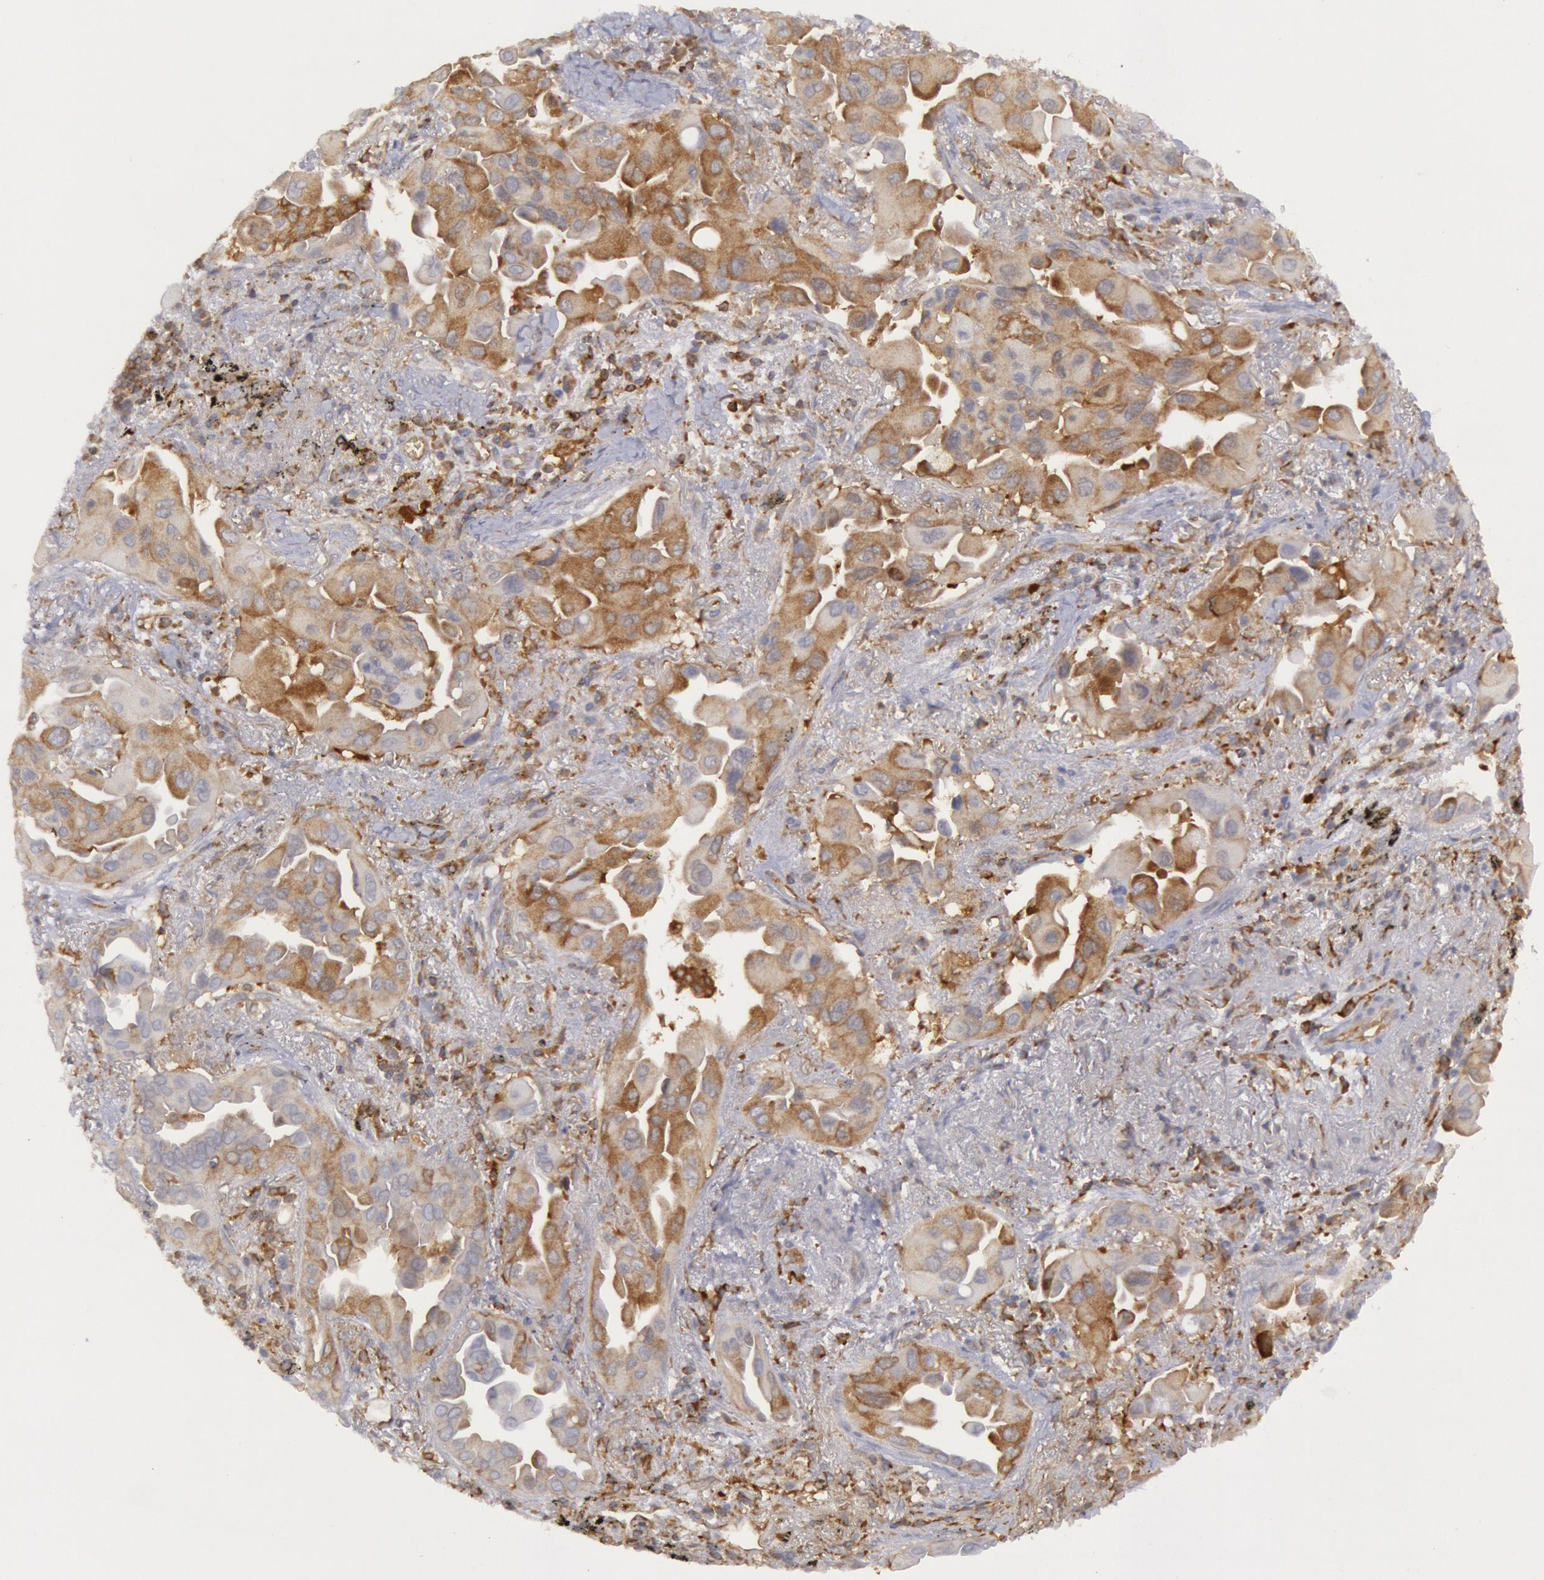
{"staining": {"intensity": "moderate", "quantity": ">75%", "location": "cytoplasmic/membranous"}, "tissue": "lung cancer", "cell_type": "Tumor cells", "image_type": "cancer", "snomed": [{"axis": "morphology", "description": "Adenocarcinoma, NOS"}, {"axis": "topography", "description": "Lung"}], "caption": "This histopathology image reveals immunohistochemistry staining of human lung adenocarcinoma, with medium moderate cytoplasmic/membranous positivity in approximately >75% of tumor cells.", "gene": "IKBKB", "patient": {"sex": "male", "age": 68}}